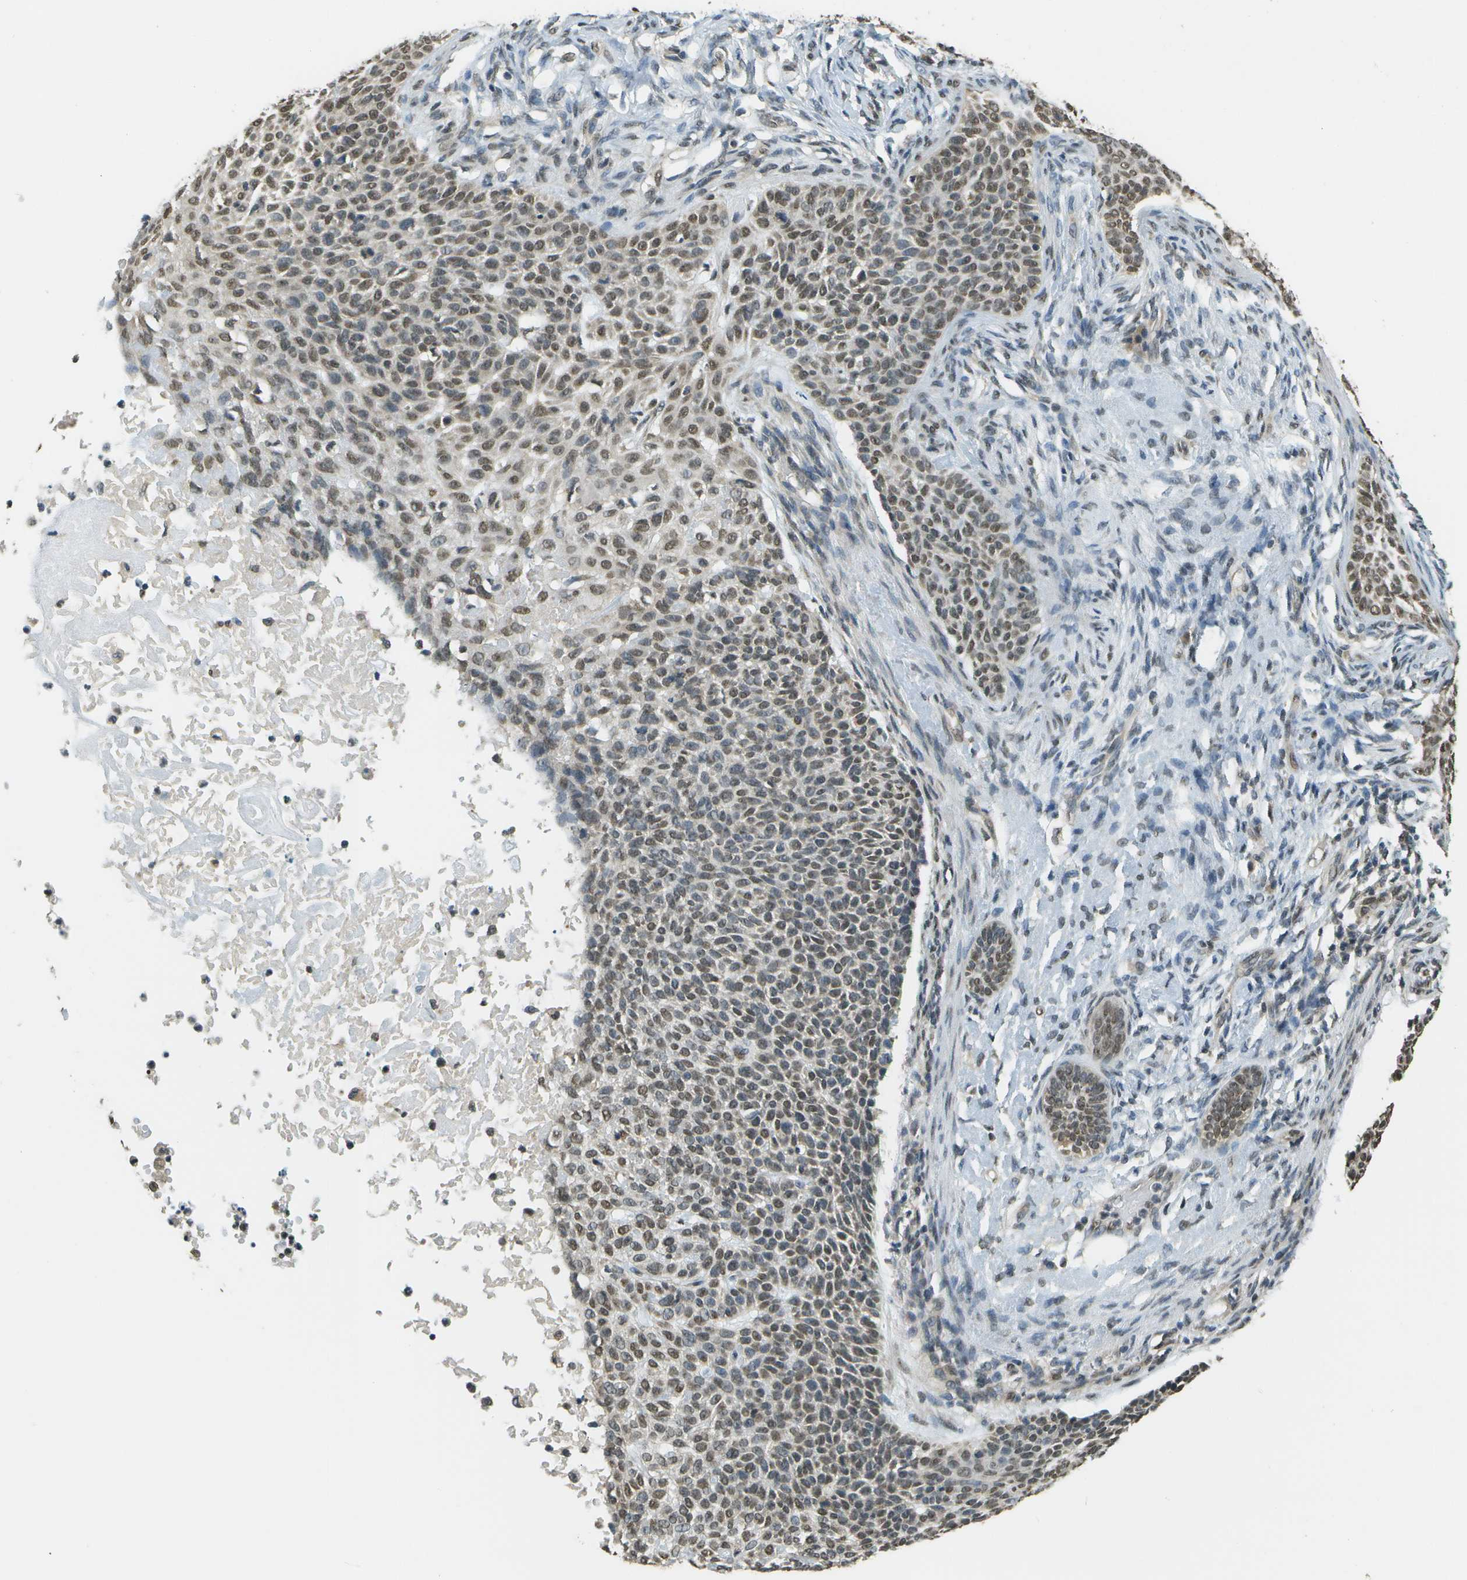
{"staining": {"intensity": "weak", "quantity": ">75%", "location": "nuclear"}, "tissue": "skin cancer", "cell_type": "Tumor cells", "image_type": "cancer", "snomed": [{"axis": "morphology", "description": "Normal tissue, NOS"}, {"axis": "morphology", "description": "Basal cell carcinoma"}, {"axis": "topography", "description": "Skin"}], "caption": "There is low levels of weak nuclear positivity in tumor cells of basal cell carcinoma (skin), as demonstrated by immunohistochemical staining (brown color).", "gene": "ABL2", "patient": {"sex": "male", "age": 87}}